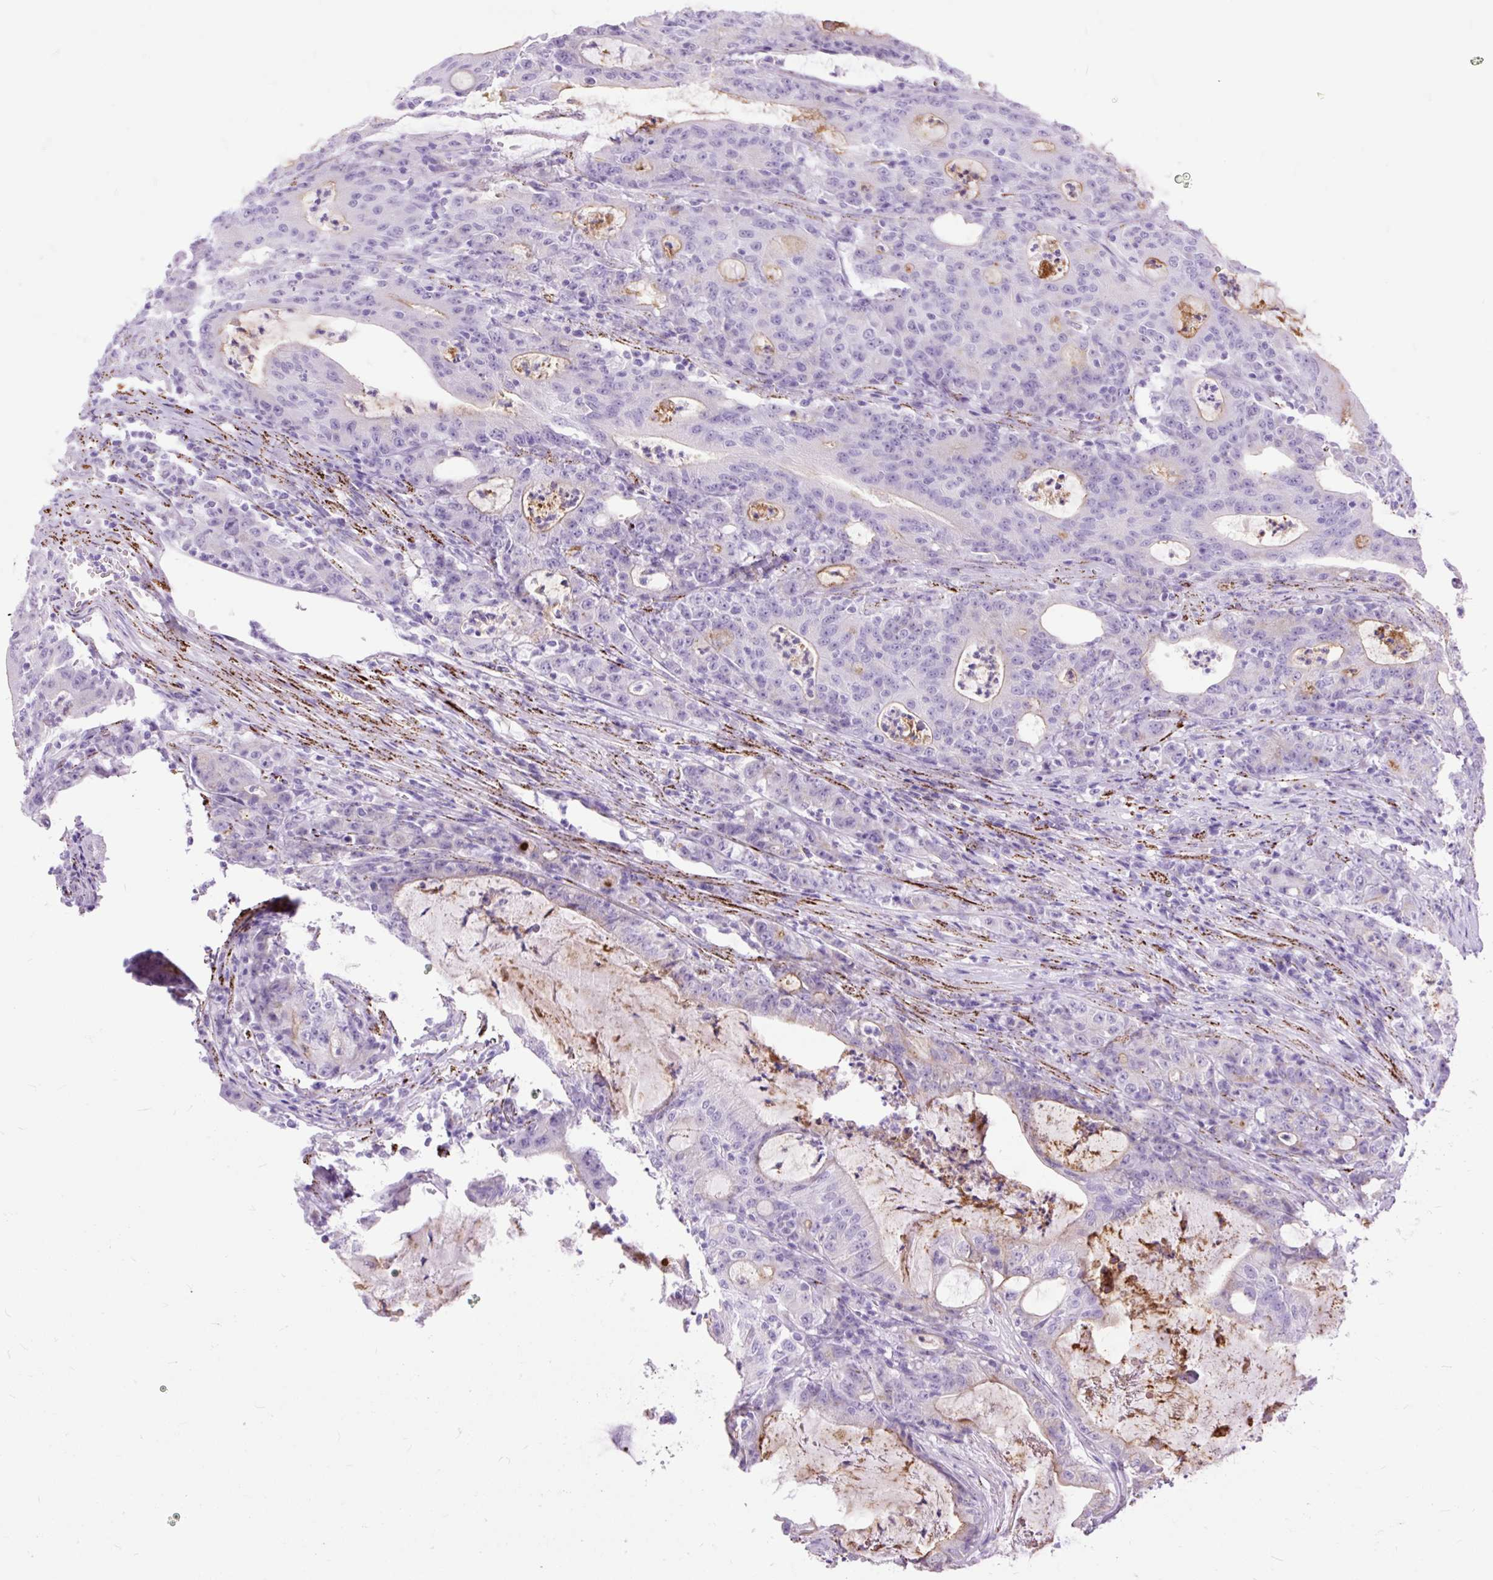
{"staining": {"intensity": "negative", "quantity": "none", "location": "none"}, "tissue": "colorectal cancer", "cell_type": "Tumor cells", "image_type": "cancer", "snomed": [{"axis": "morphology", "description": "Adenocarcinoma, NOS"}, {"axis": "topography", "description": "Colon"}], "caption": "This is an IHC photomicrograph of human colorectal adenocarcinoma. There is no positivity in tumor cells.", "gene": "ZNF256", "patient": {"sex": "male", "age": 83}}